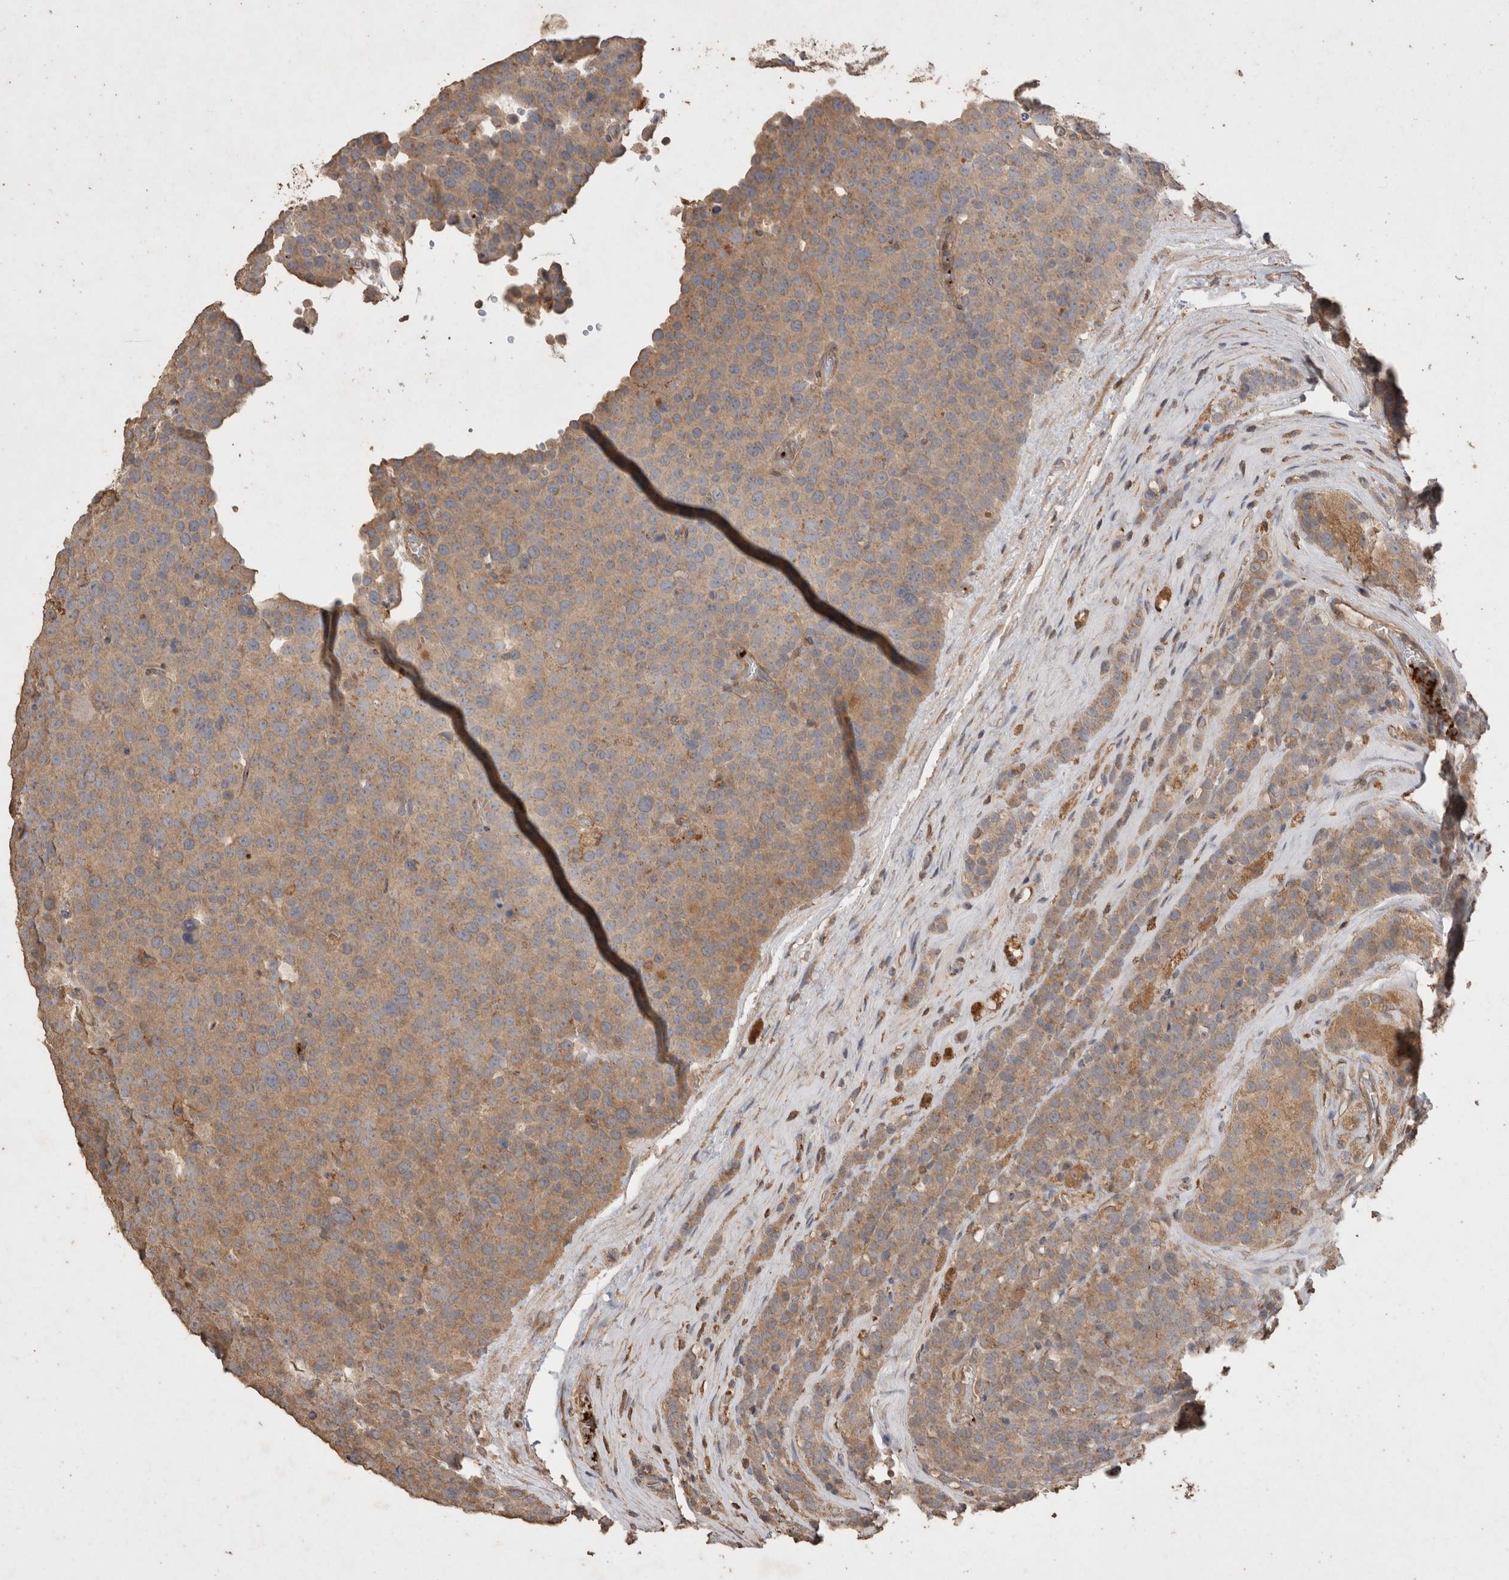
{"staining": {"intensity": "moderate", "quantity": ">75%", "location": "cytoplasmic/membranous"}, "tissue": "testis cancer", "cell_type": "Tumor cells", "image_type": "cancer", "snomed": [{"axis": "morphology", "description": "Seminoma, NOS"}, {"axis": "topography", "description": "Testis"}], "caption": "Immunohistochemical staining of human seminoma (testis) reveals medium levels of moderate cytoplasmic/membranous protein positivity in approximately >75% of tumor cells. The protein is shown in brown color, while the nuclei are stained blue.", "gene": "SNX31", "patient": {"sex": "male", "age": 71}}